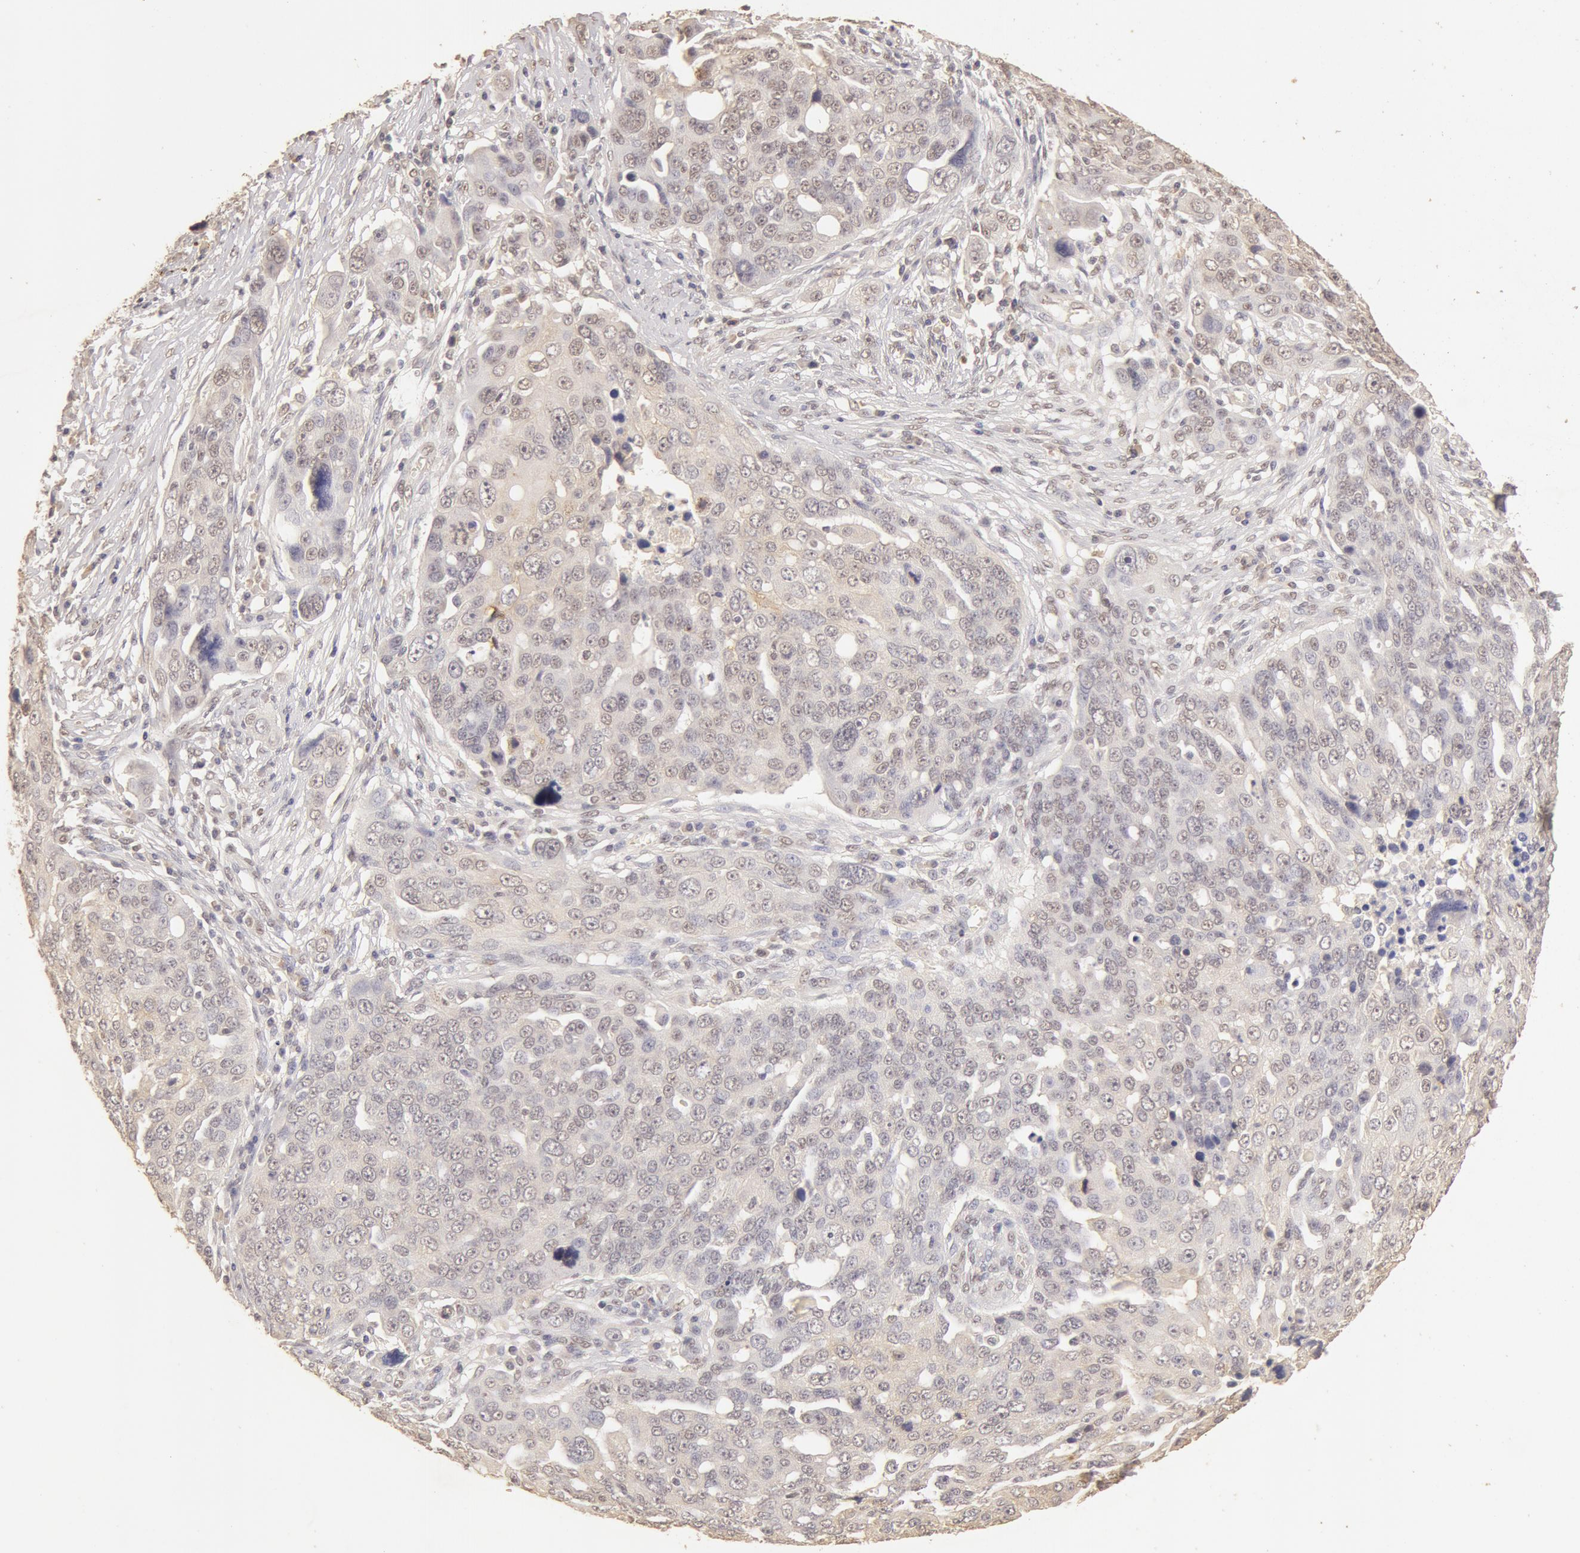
{"staining": {"intensity": "weak", "quantity": "25%-75%", "location": "cytoplasmic/membranous,nuclear"}, "tissue": "ovarian cancer", "cell_type": "Tumor cells", "image_type": "cancer", "snomed": [{"axis": "morphology", "description": "Carcinoma, endometroid"}, {"axis": "topography", "description": "Ovary"}], "caption": "Protein staining of ovarian endometroid carcinoma tissue exhibits weak cytoplasmic/membranous and nuclear staining in approximately 25%-75% of tumor cells.", "gene": "SNRNP70", "patient": {"sex": "female", "age": 75}}